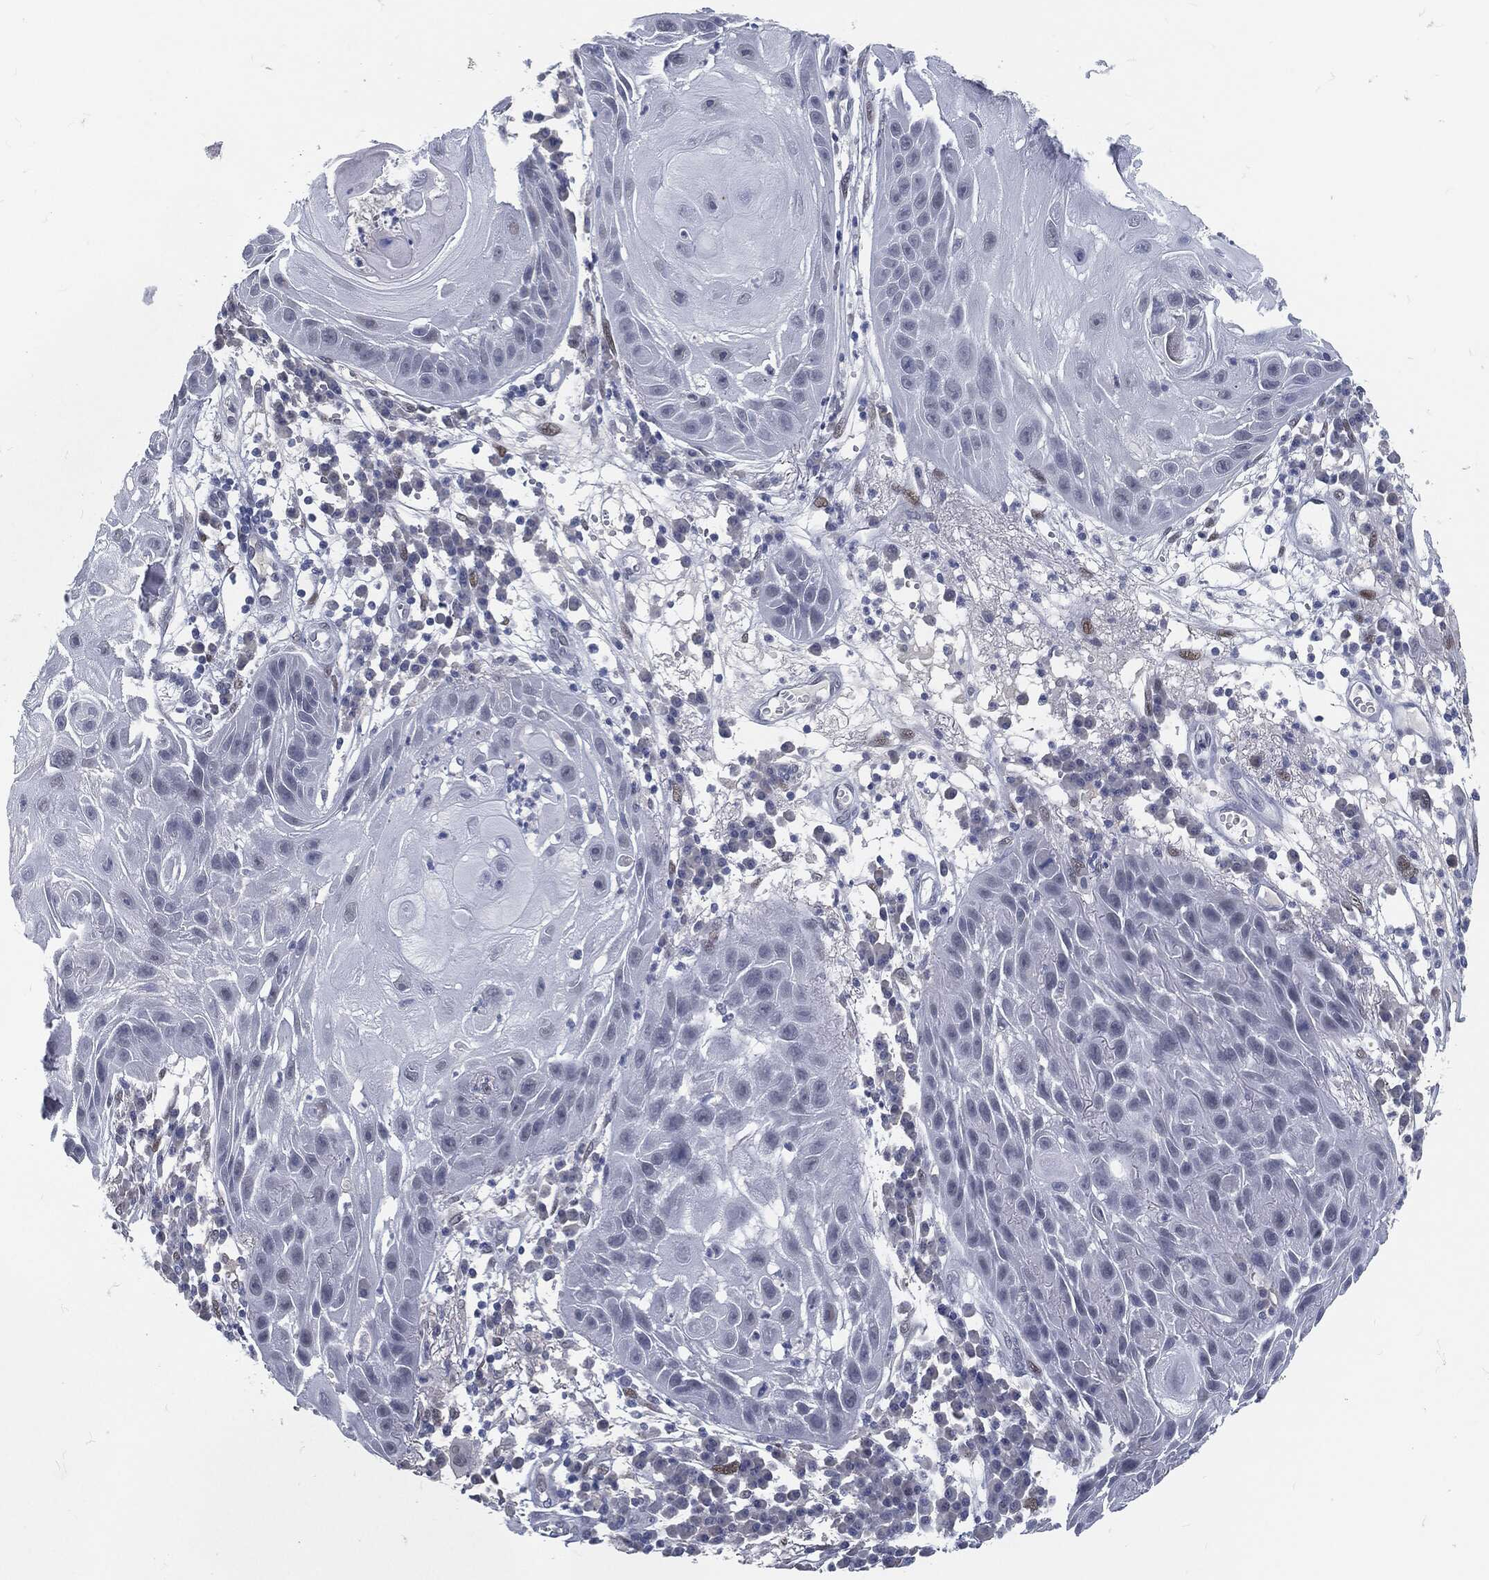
{"staining": {"intensity": "negative", "quantity": "none", "location": "none"}, "tissue": "skin cancer", "cell_type": "Tumor cells", "image_type": "cancer", "snomed": [{"axis": "morphology", "description": "Normal tissue, NOS"}, {"axis": "morphology", "description": "Squamous cell carcinoma, NOS"}, {"axis": "topography", "description": "Skin"}], "caption": "Immunohistochemistry (IHC) of human skin cancer shows no expression in tumor cells.", "gene": "PROM1", "patient": {"sex": "male", "age": 79}}